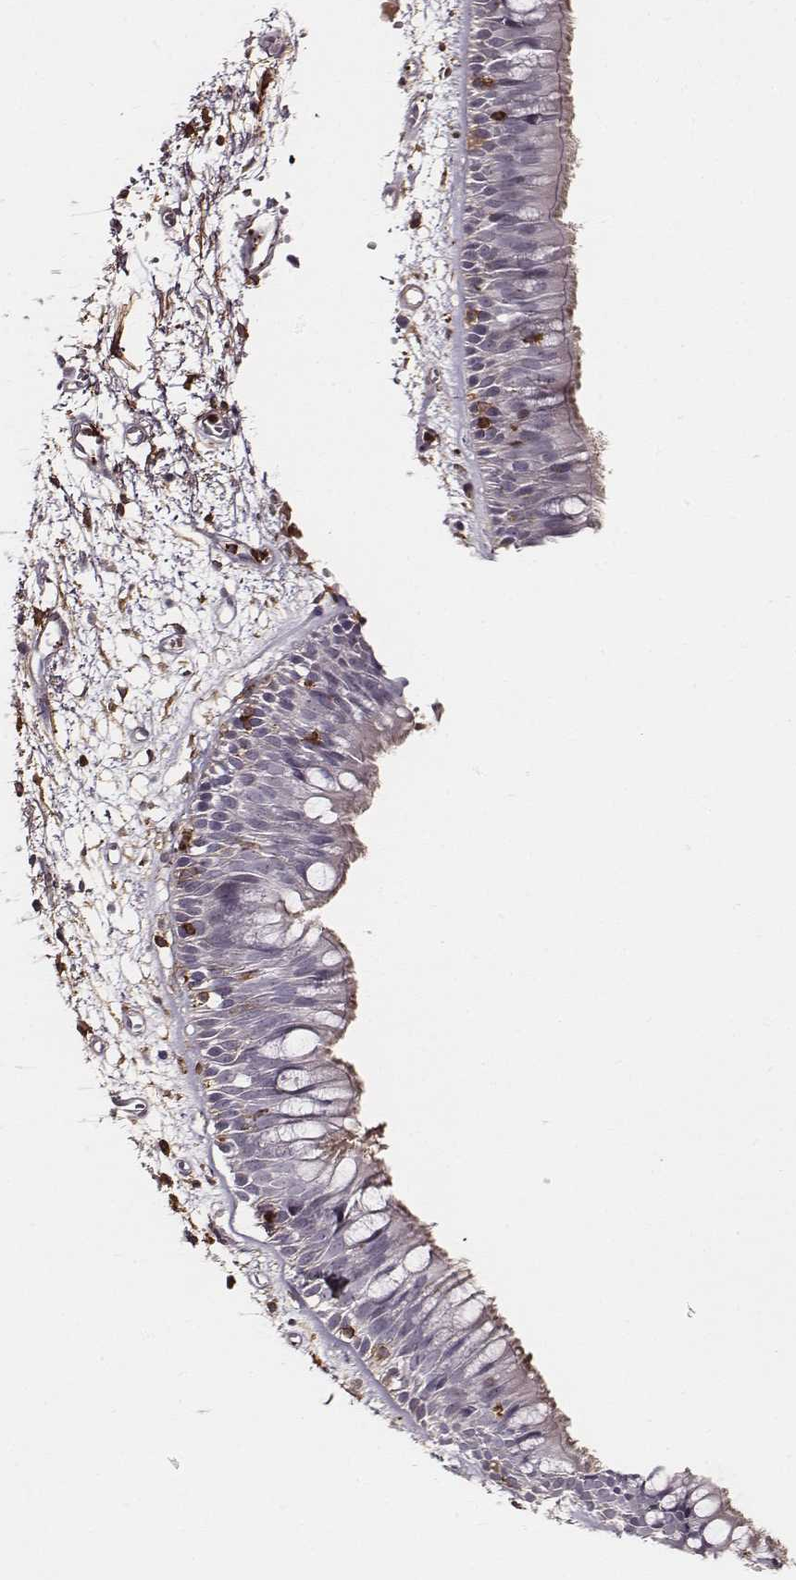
{"staining": {"intensity": "weak", "quantity": "<25%", "location": "cytoplasmic/membranous"}, "tissue": "bronchus", "cell_type": "Respiratory epithelial cells", "image_type": "normal", "snomed": [{"axis": "morphology", "description": "Normal tissue, NOS"}, {"axis": "morphology", "description": "Squamous cell carcinoma, NOS"}, {"axis": "topography", "description": "Cartilage tissue"}, {"axis": "topography", "description": "Bronchus"}, {"axis": "topography", "description": "Lung"}], "caption": "There is no significant staining in respiratory epithelial cells of bronchus. (Stains: DAB immunohistochemistry (IHC) with hematoxylin counter stain, Microscopy: brightfield microscopy at high magnification).", "gene": "ZYX", "patient": {"sex": "male", "age": 66}}